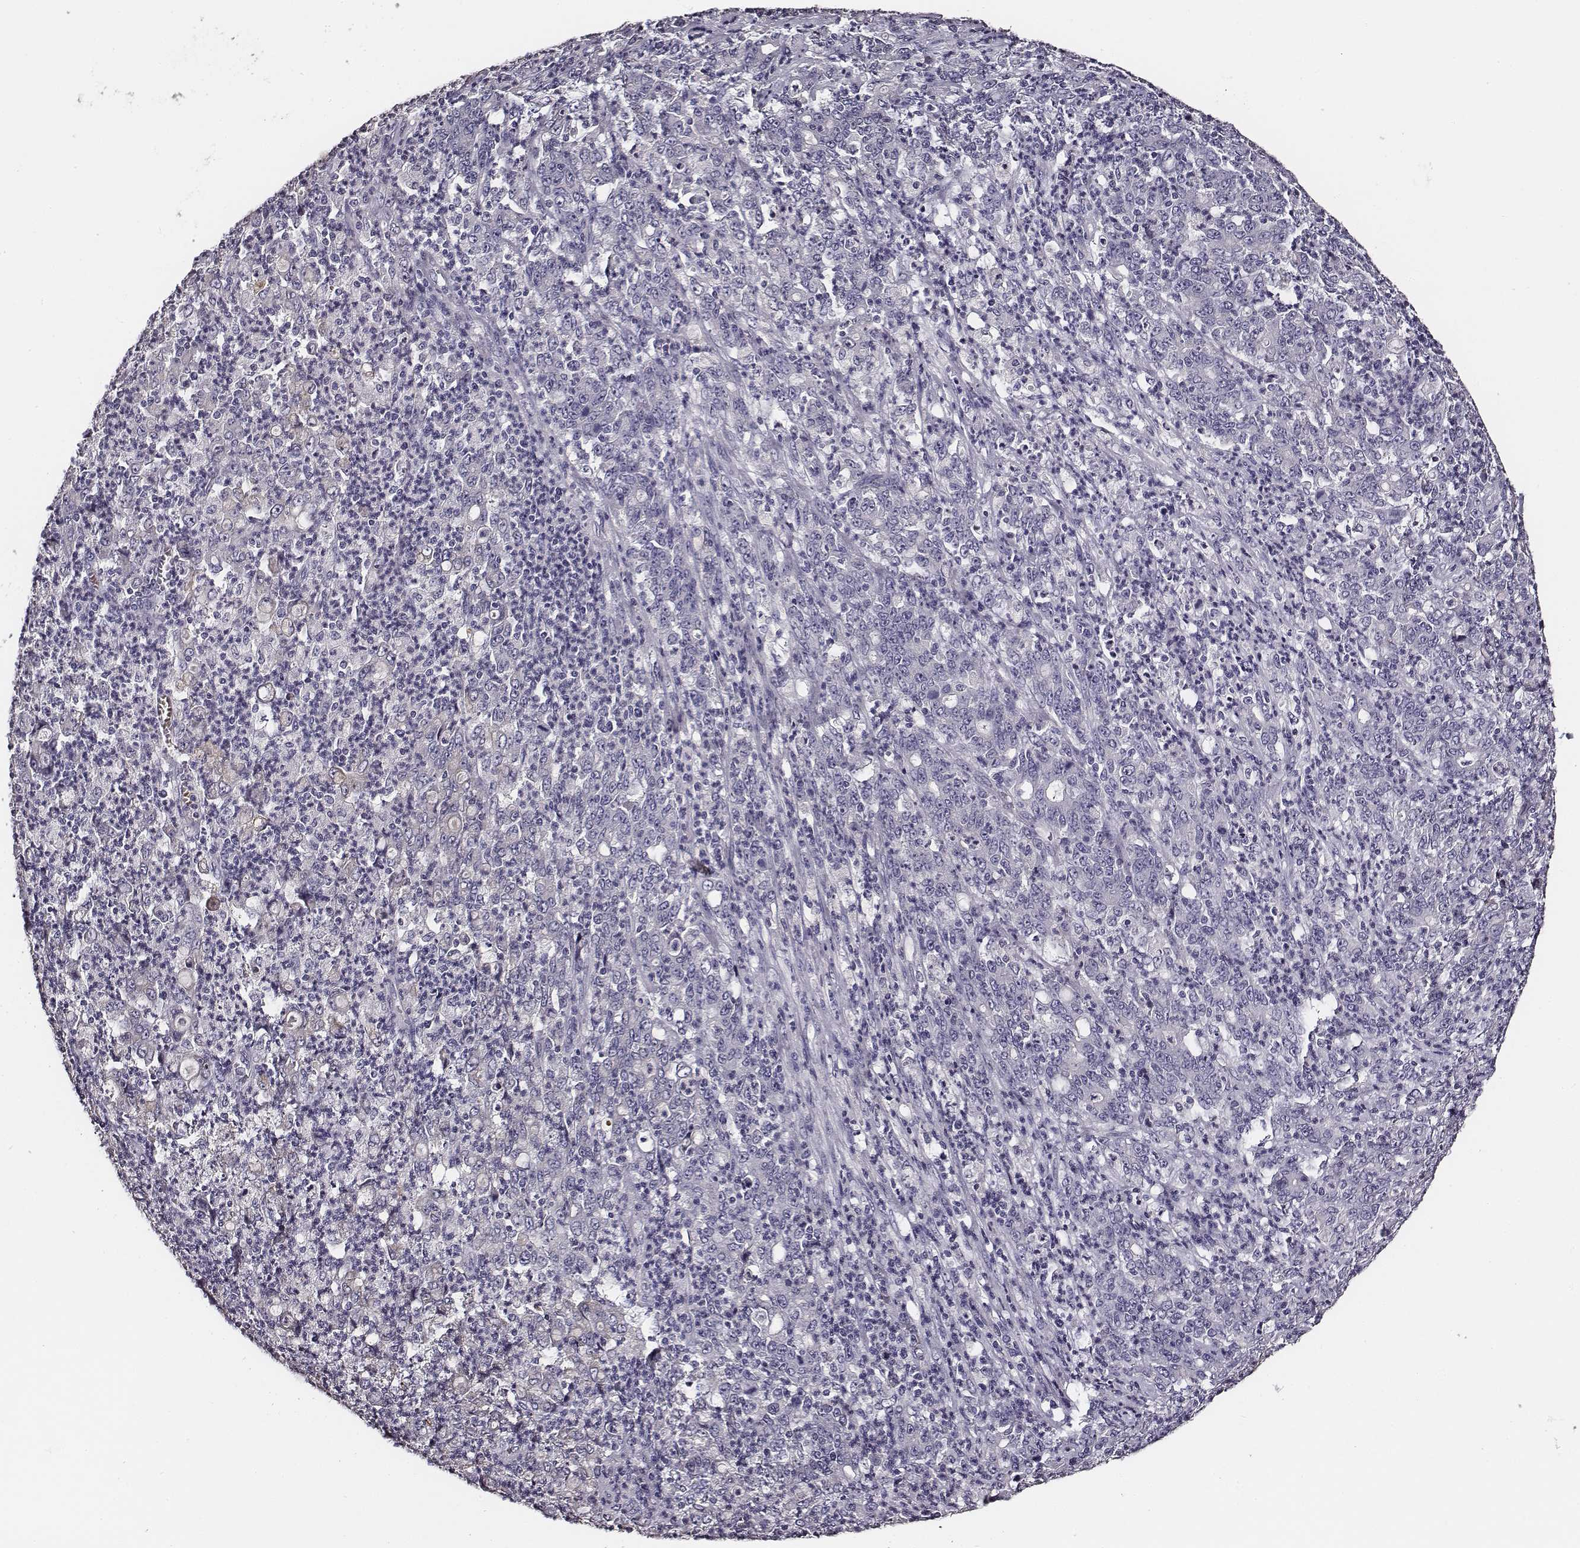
{"staining": {"intensity": "negative", "quantity": "none", "location": "none"}, "tissue": "stomach cancer", "cell_type": "Tumor cells", "image_type": "cancer", "snomed": [{"axis": "morphology", "description": "Adenocarcinoma, NOS"}, {"axis": "topography", "description": "Stomach, lower"}], "caption": "An IHC histopathology image of stomach cancer (adenocarcinoma) is shown. There is no staining in tumor cells of stomach cancer (adenocarcinoma).", "gene": "AADAT", "patient": {"sex": "female", "age": 71}}